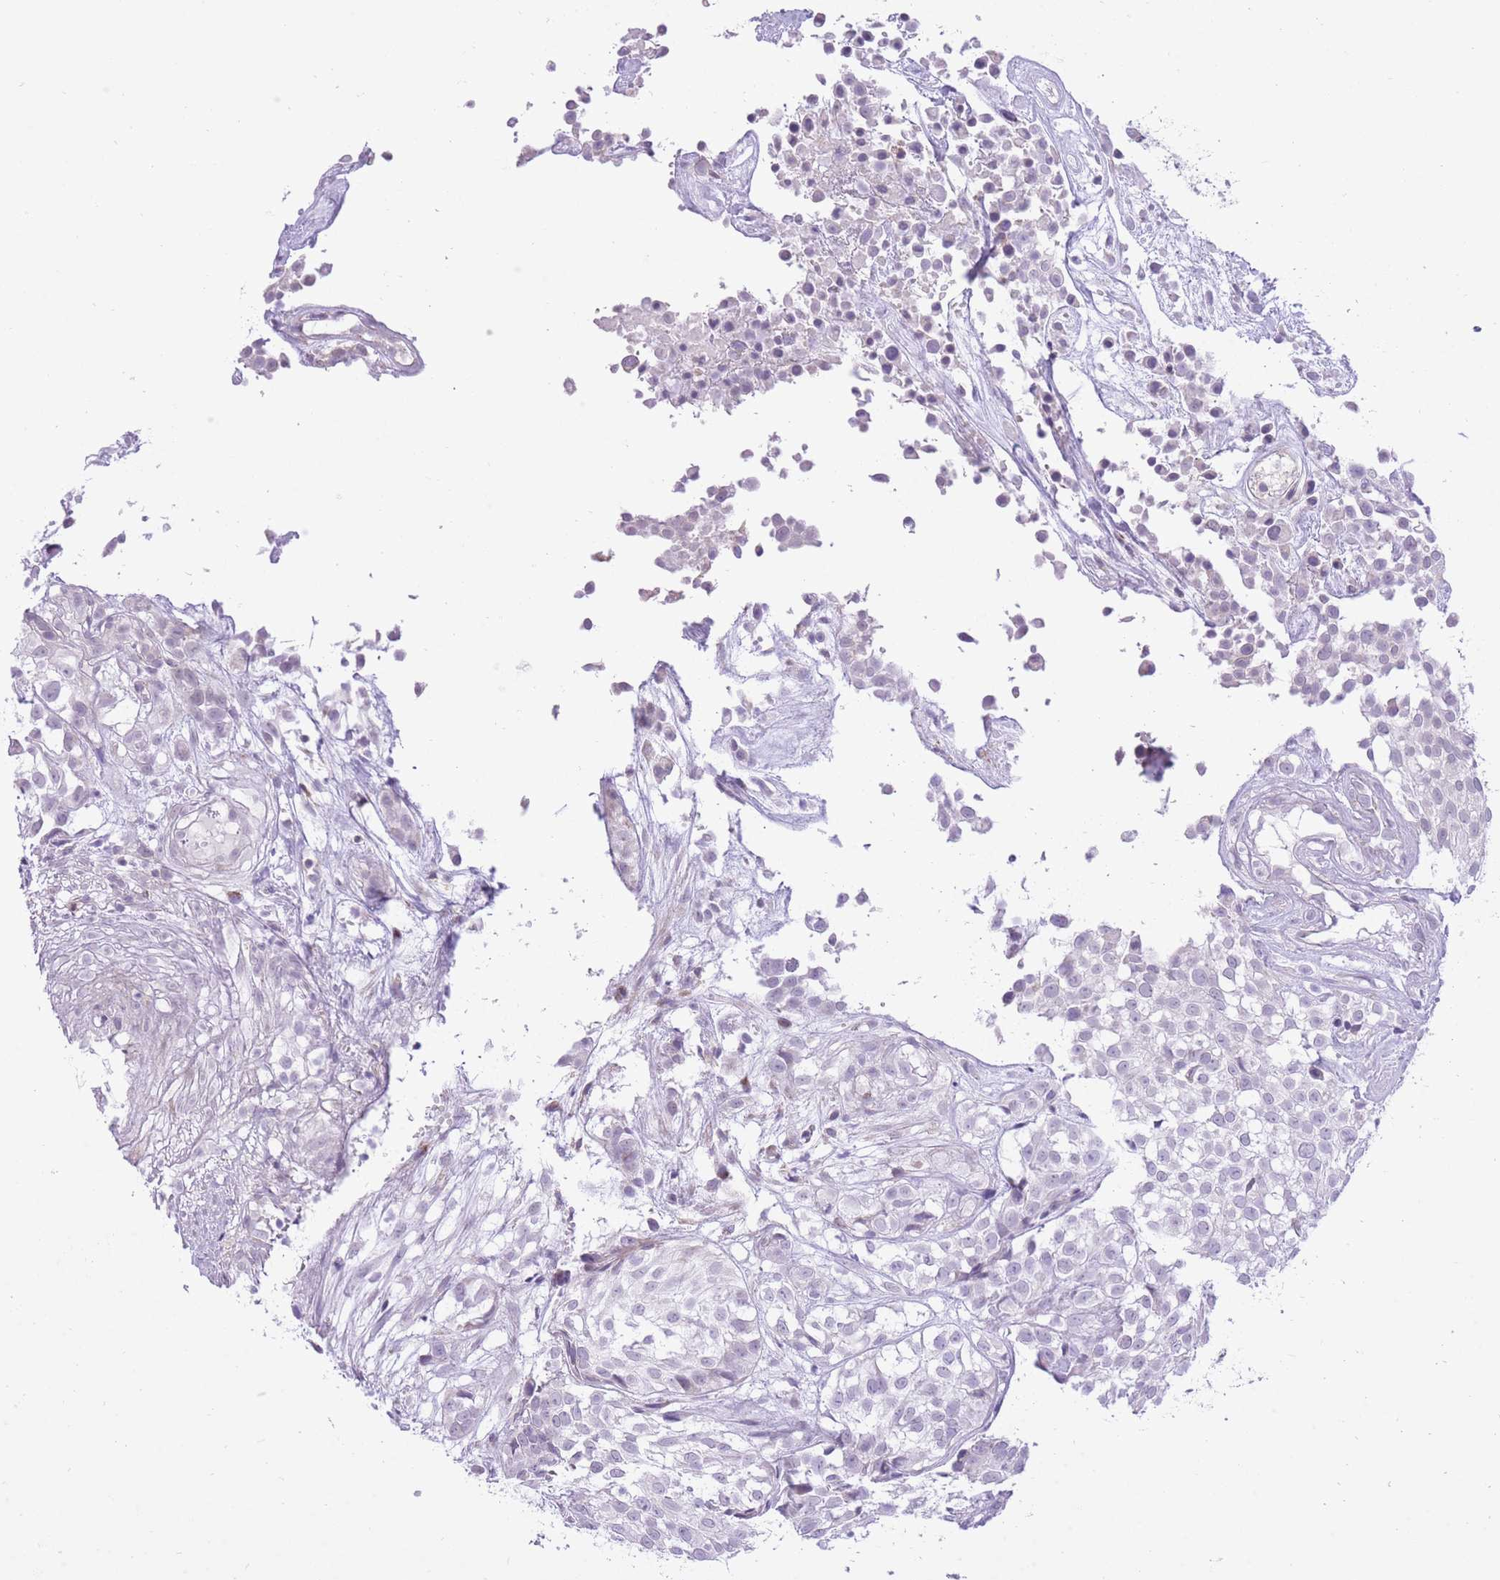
{"staining": {"intensity": "negative", "quantity": "none", "location": "none"}, "tissue": "urothelial cancer", "cell_type": "Tumor cells", "image_type": "cancer", "snomed": [{"axis": "morphology", "description": "Urothelial carcinoma, High grade"}, {"axis": "topography", "description": "Urinary bladder"}], "caption": "High power microscopy photomicrograph of an IHC micrograph of urothelial carcinoma (high-grade), revealing no significant staining in tumor cells. (IHC, brightfield microscopy, high magnification).", "gene": "DENND2D", "patient": {"sex": "male", "age": 56}}